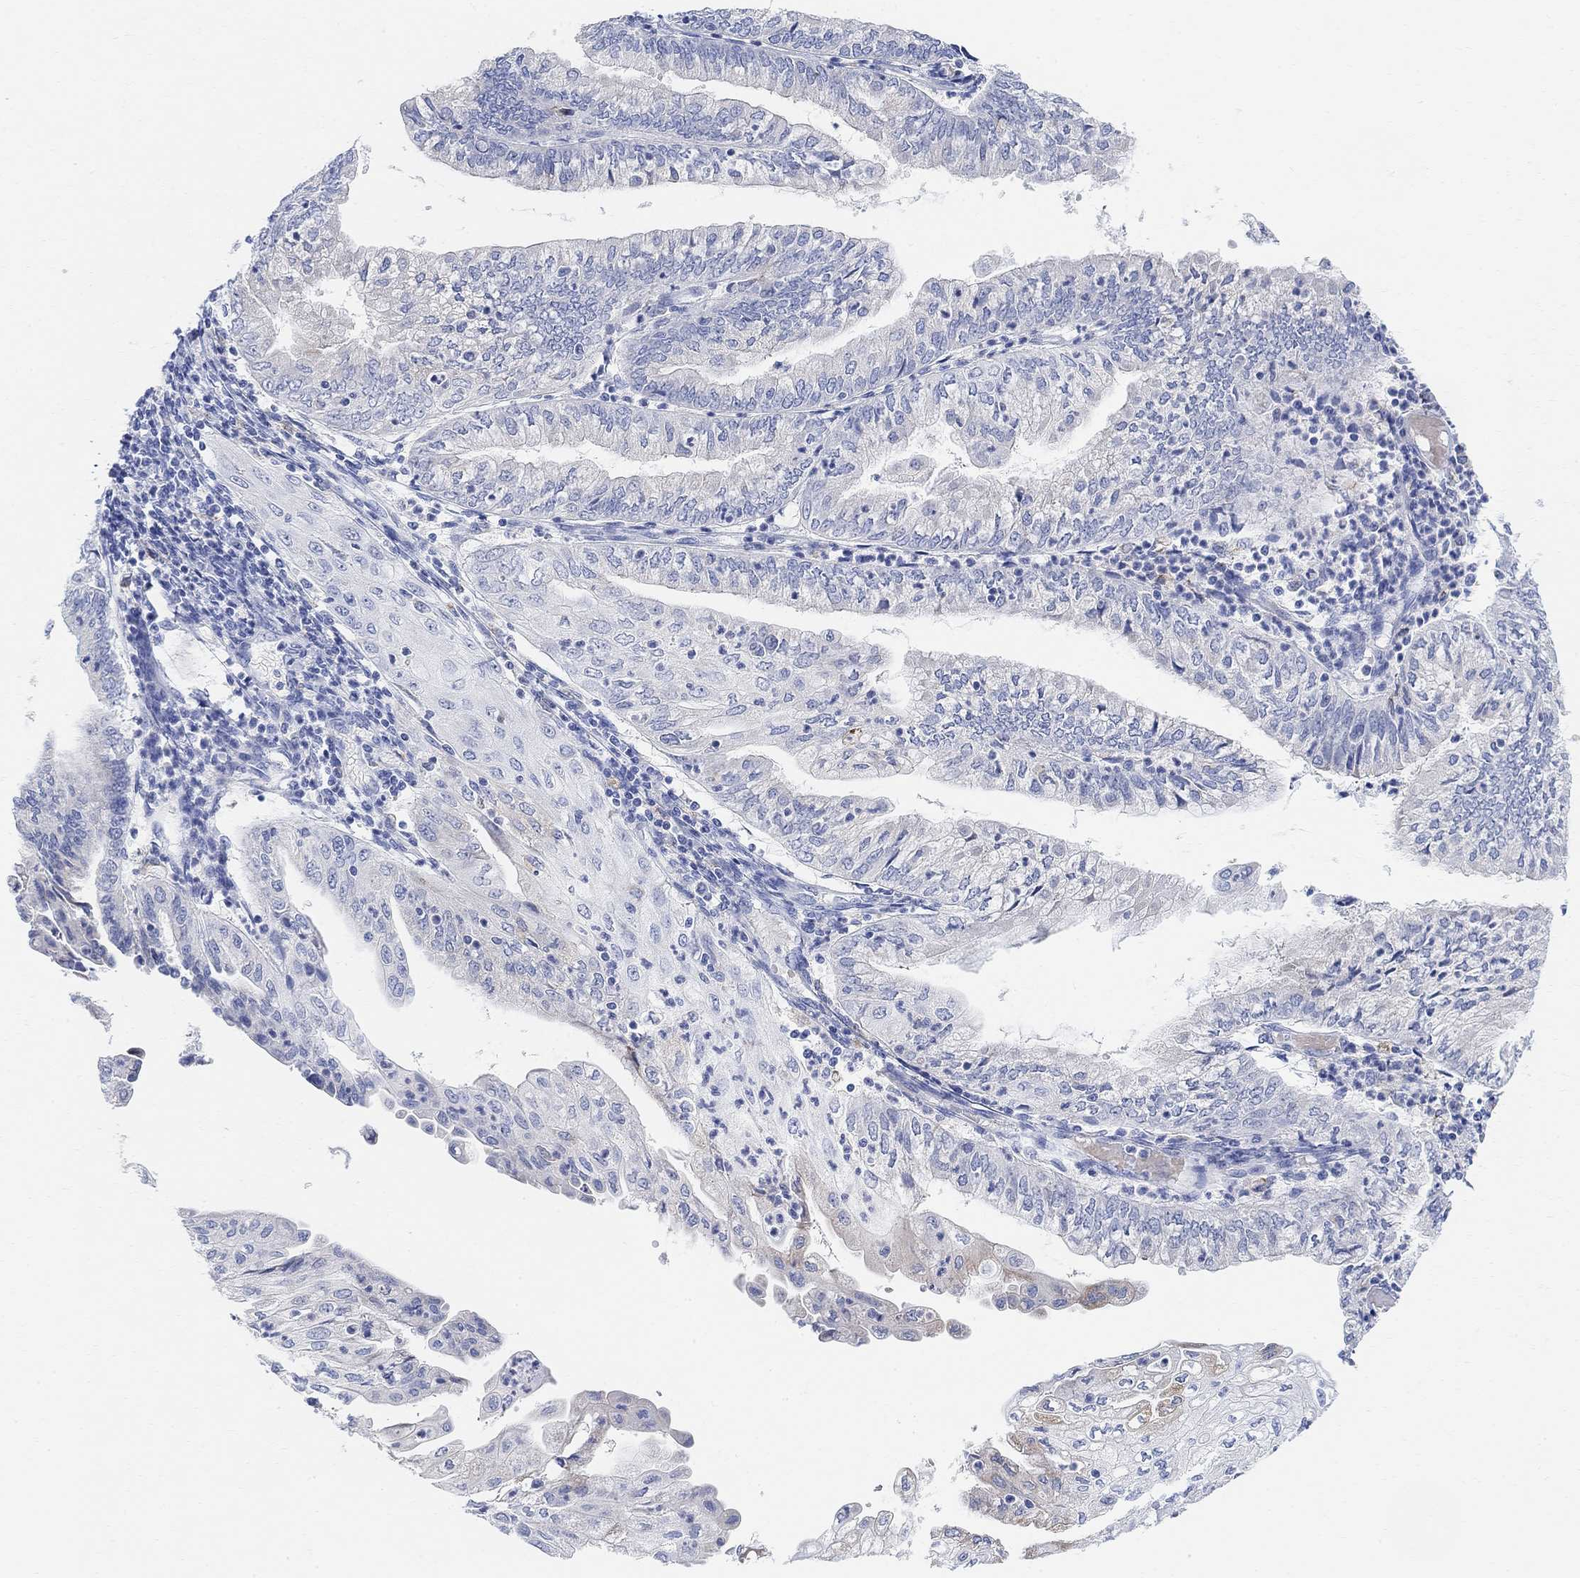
{"staining": {"intensity": "negative", "quantity": "none", "location": "none"}, "tissue": "endometrial cancer", "cell_type": "Tumor cells", "image_type": "cancer", "snomed": [{"axis": "morphology", "description": "Adenocarcinoma, NOS"}, {"axis": "topography", "description": "Endometrium"}], "caption": "This is an immunohistochemistry (IHC) image of human endometrial adenocarcinoma. There is no expression in tumor cells.", "gene": "RETNLB", "patient": {"sex": "female", "age": 55}}